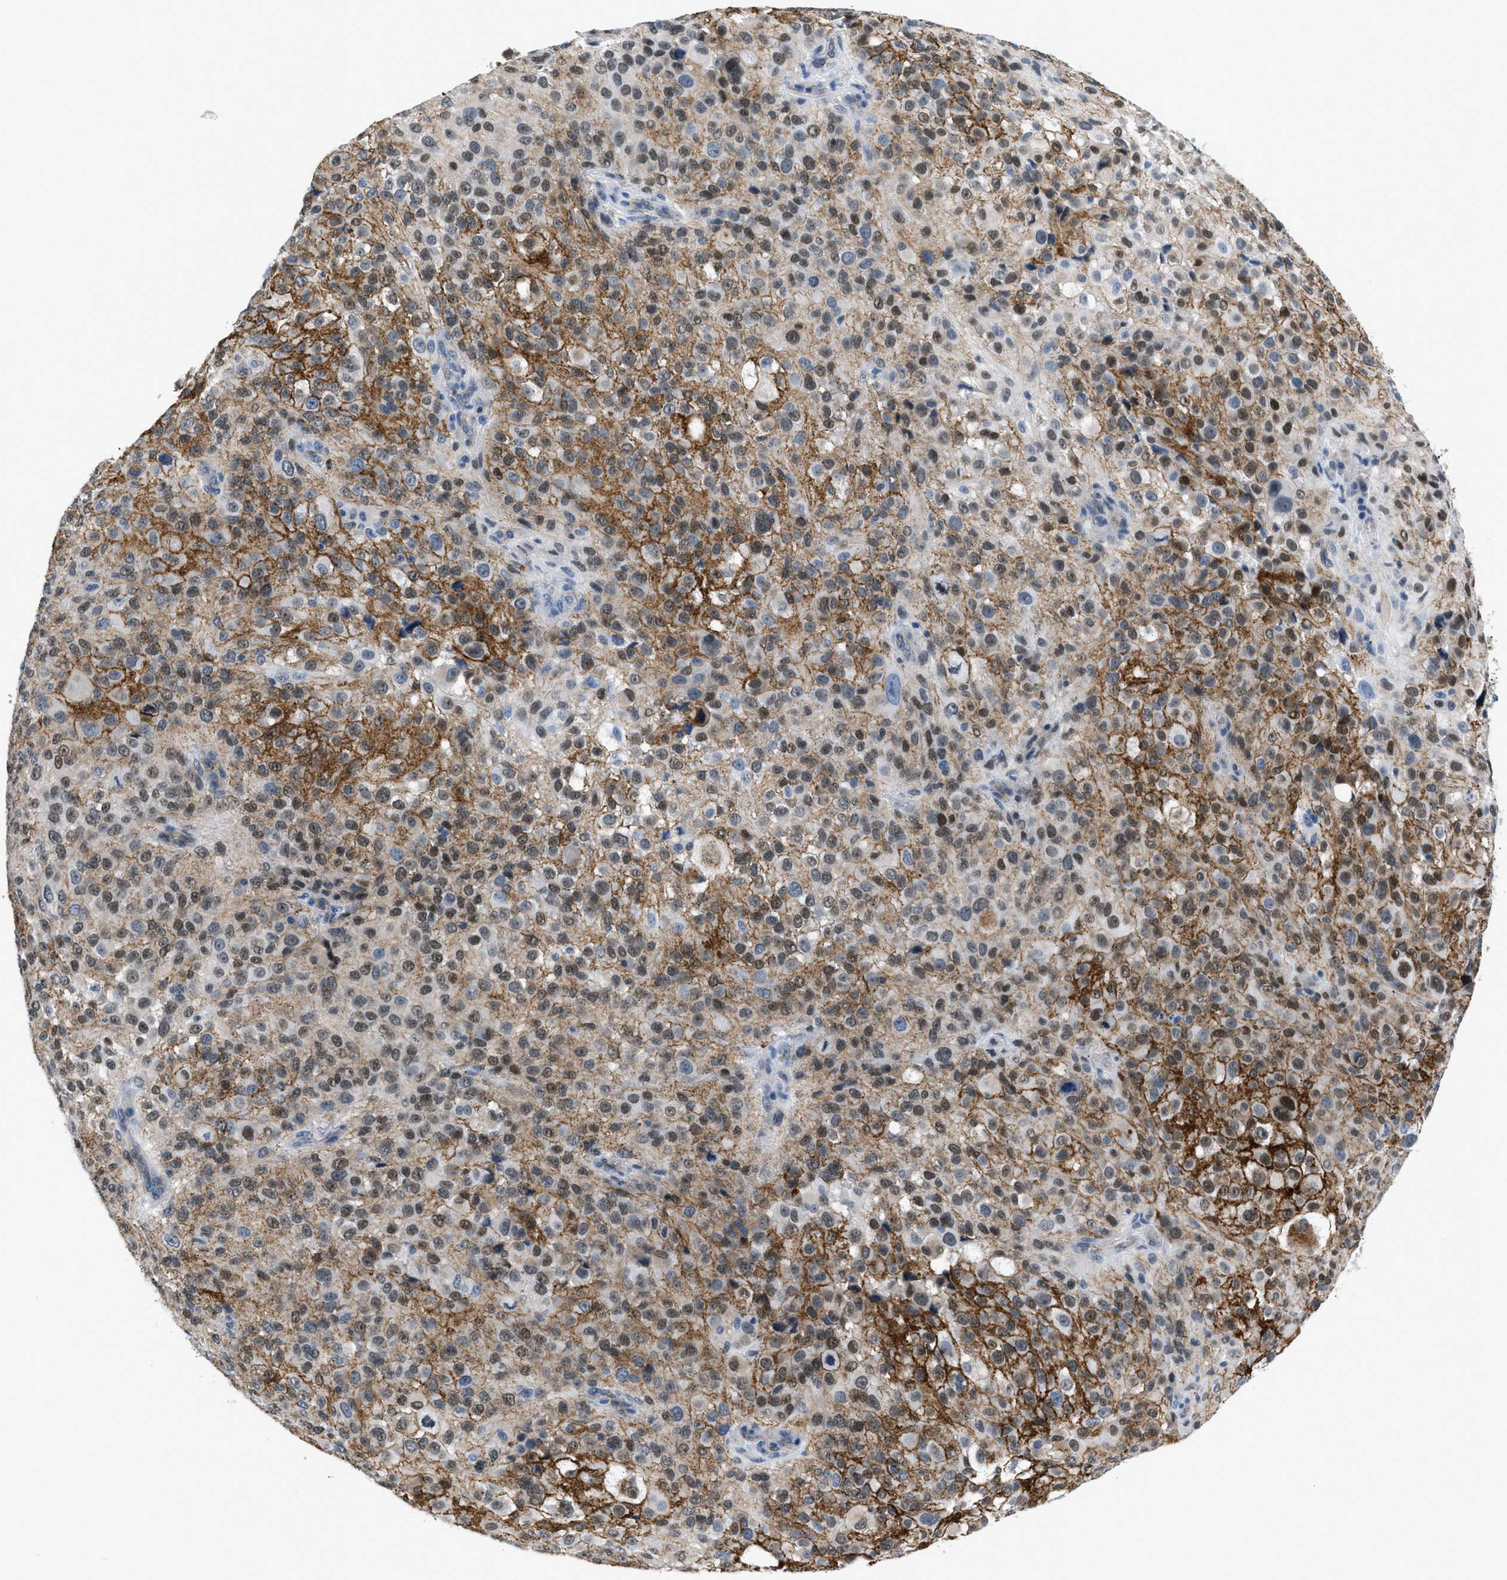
{"staining": {"intensity": "moderate", "quantity": "25%-75%", "location": "cytoplasmic/membranous,nuclear"}, "tissue": "melanoma", "cell_type": "Tumor cells", "image_type": "cancer", "snomed": [{"axis": "morphology", "description": "Necrosis, NOS"}, {"axis": "morphology", "description": "Malignant melanoma, NOS"}, {"axis": "topography", "description": "Skin"}], "caption": "A micrograph of malignant melanoma stained for a protein exhibits moderate cytoplasmic/membranous and nuclear brown staining in tumor cells.", "gene": "FBN1", "patient": {"sex": "female", "age": 87}}